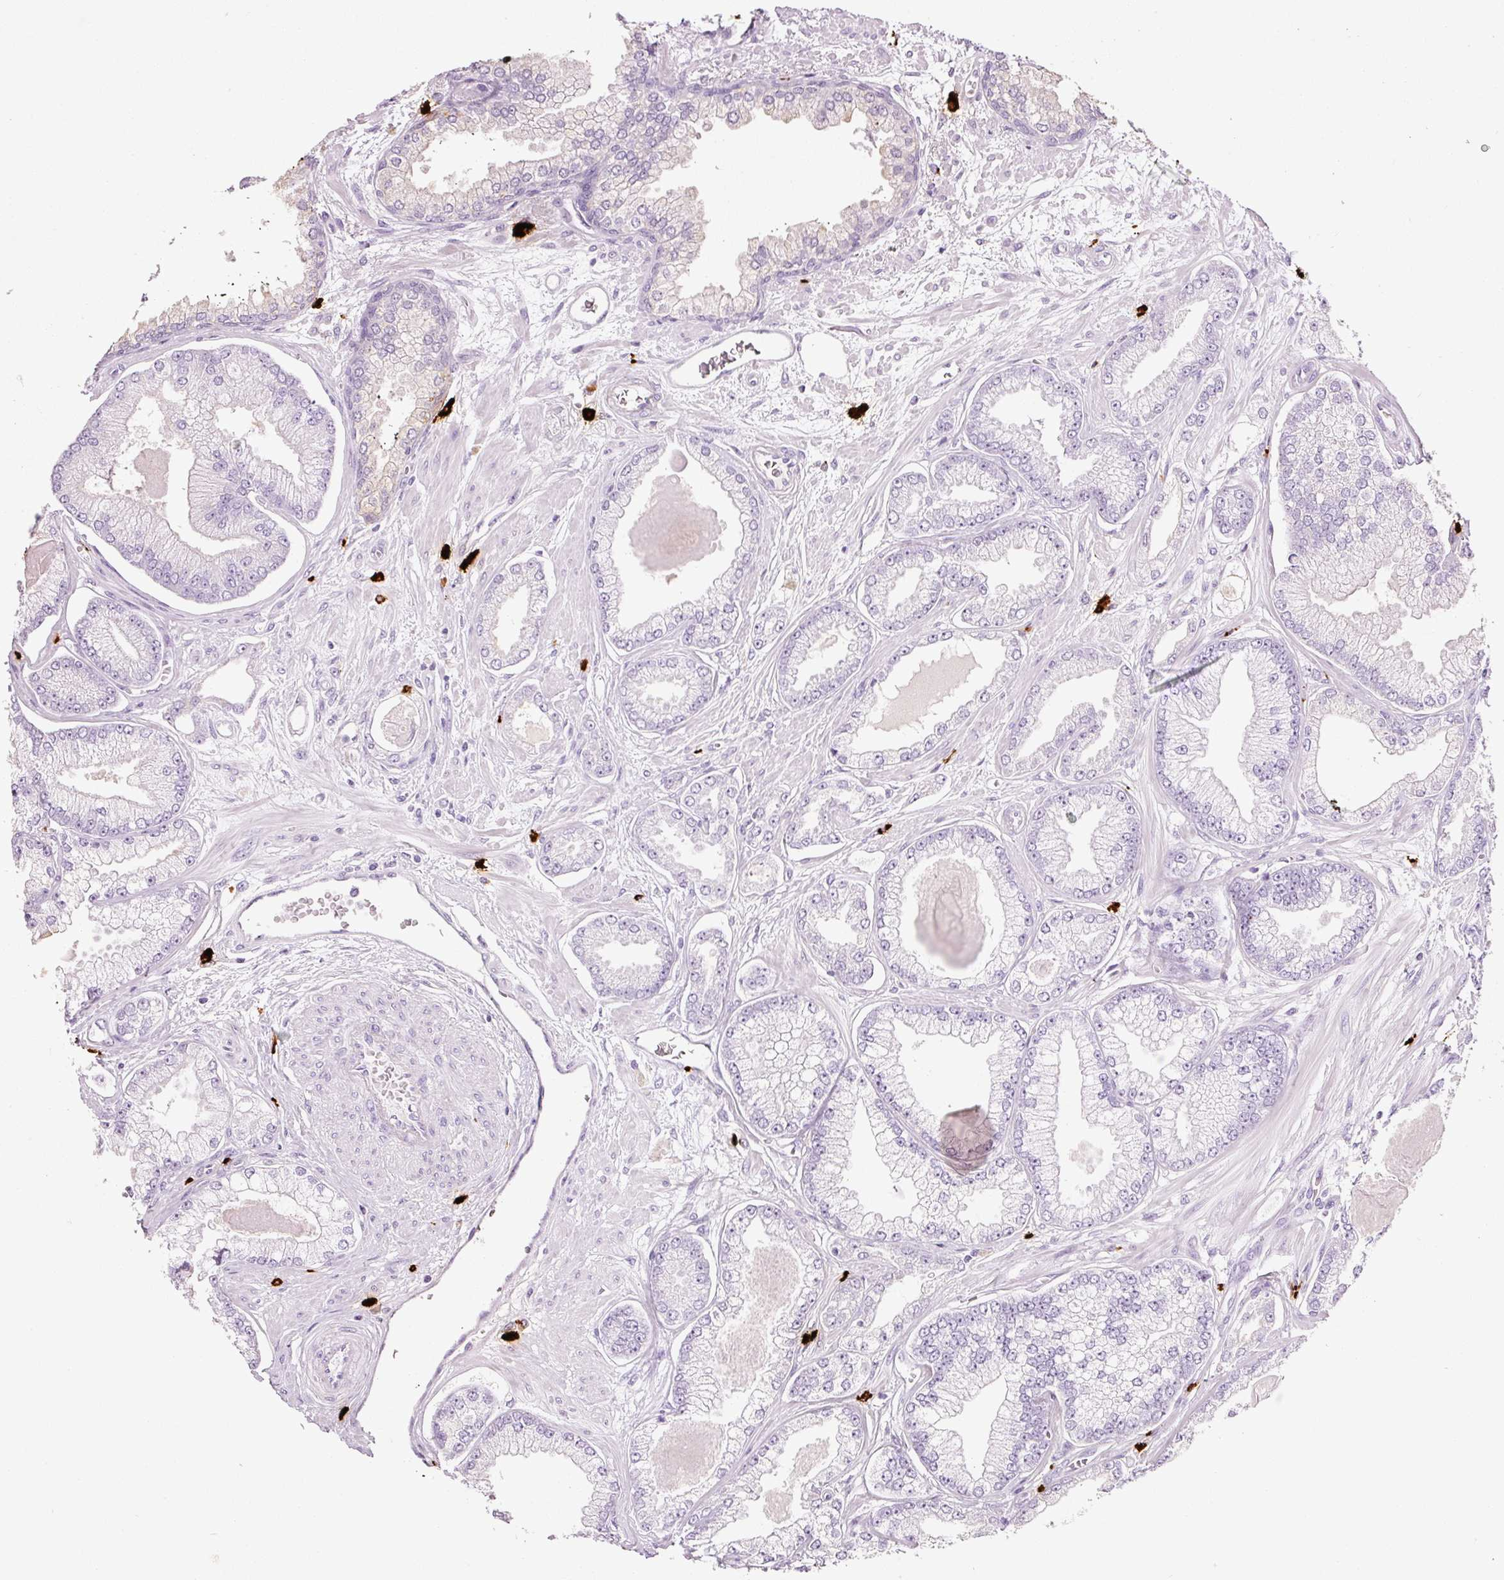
{"staining": {"intensity": "negative", "quantity": "none", "location": "none"}, "tissue": "prostate cancer", "cell_type": "Tumor cells", "image_type": "cancer", "snomed": [{"axis": "morphology", "description": "Adenocarcinoma, Low grade"}, {"axis": "topography", "description": "Prostate"}], "caption": "This is a photomicrograph of immunohistochemistry (IHC) staining of prostate low-grade adenocarcinoma, which shows no positivity in tumor cells.", "gene": "CMA1", "patient": {"sex": "male", "age": 64}}